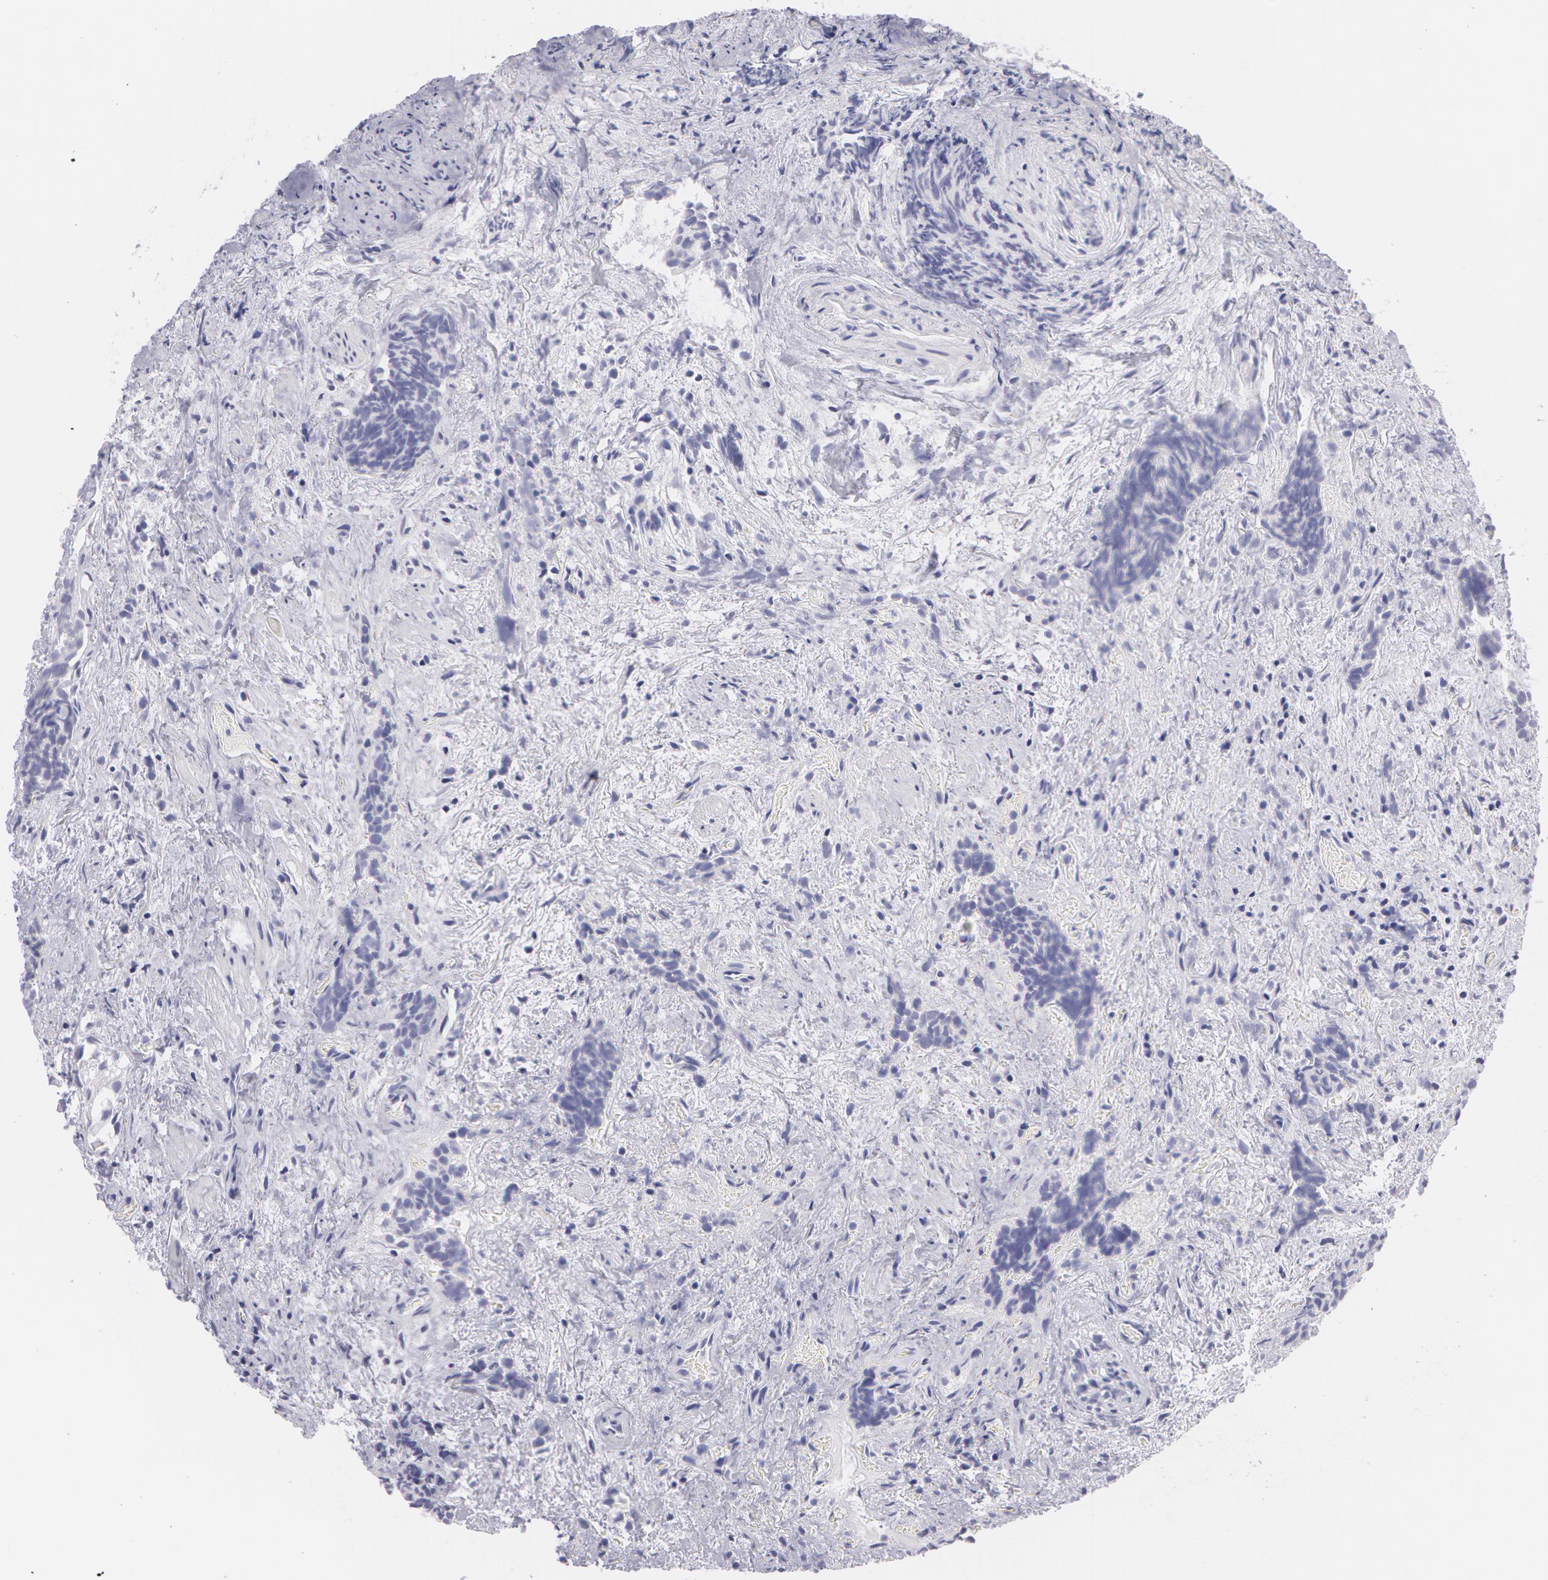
{"staining": {"intensity": "negative", "quantity": "none", "location": "none"}, "tissue": "urothelial cancer", "cell_type": "Tumor cells", "image_type": "cancer", "snomed": [{"axis": "morphology", "description": "Urothelial carcinoma, High grade"}, {"axis": "topography", "description": "Urinary bladder"}], "caption": "Photomicrograph shows no significant protein expression in tumor cells of high-grade urothelial carcinoma. (Brightfield microscopy of DAB (3,3'-diaminobenzidine) IHC at high magnification).", "gene": "AMACR", "patient": {"sex": "female", "age": 78}}